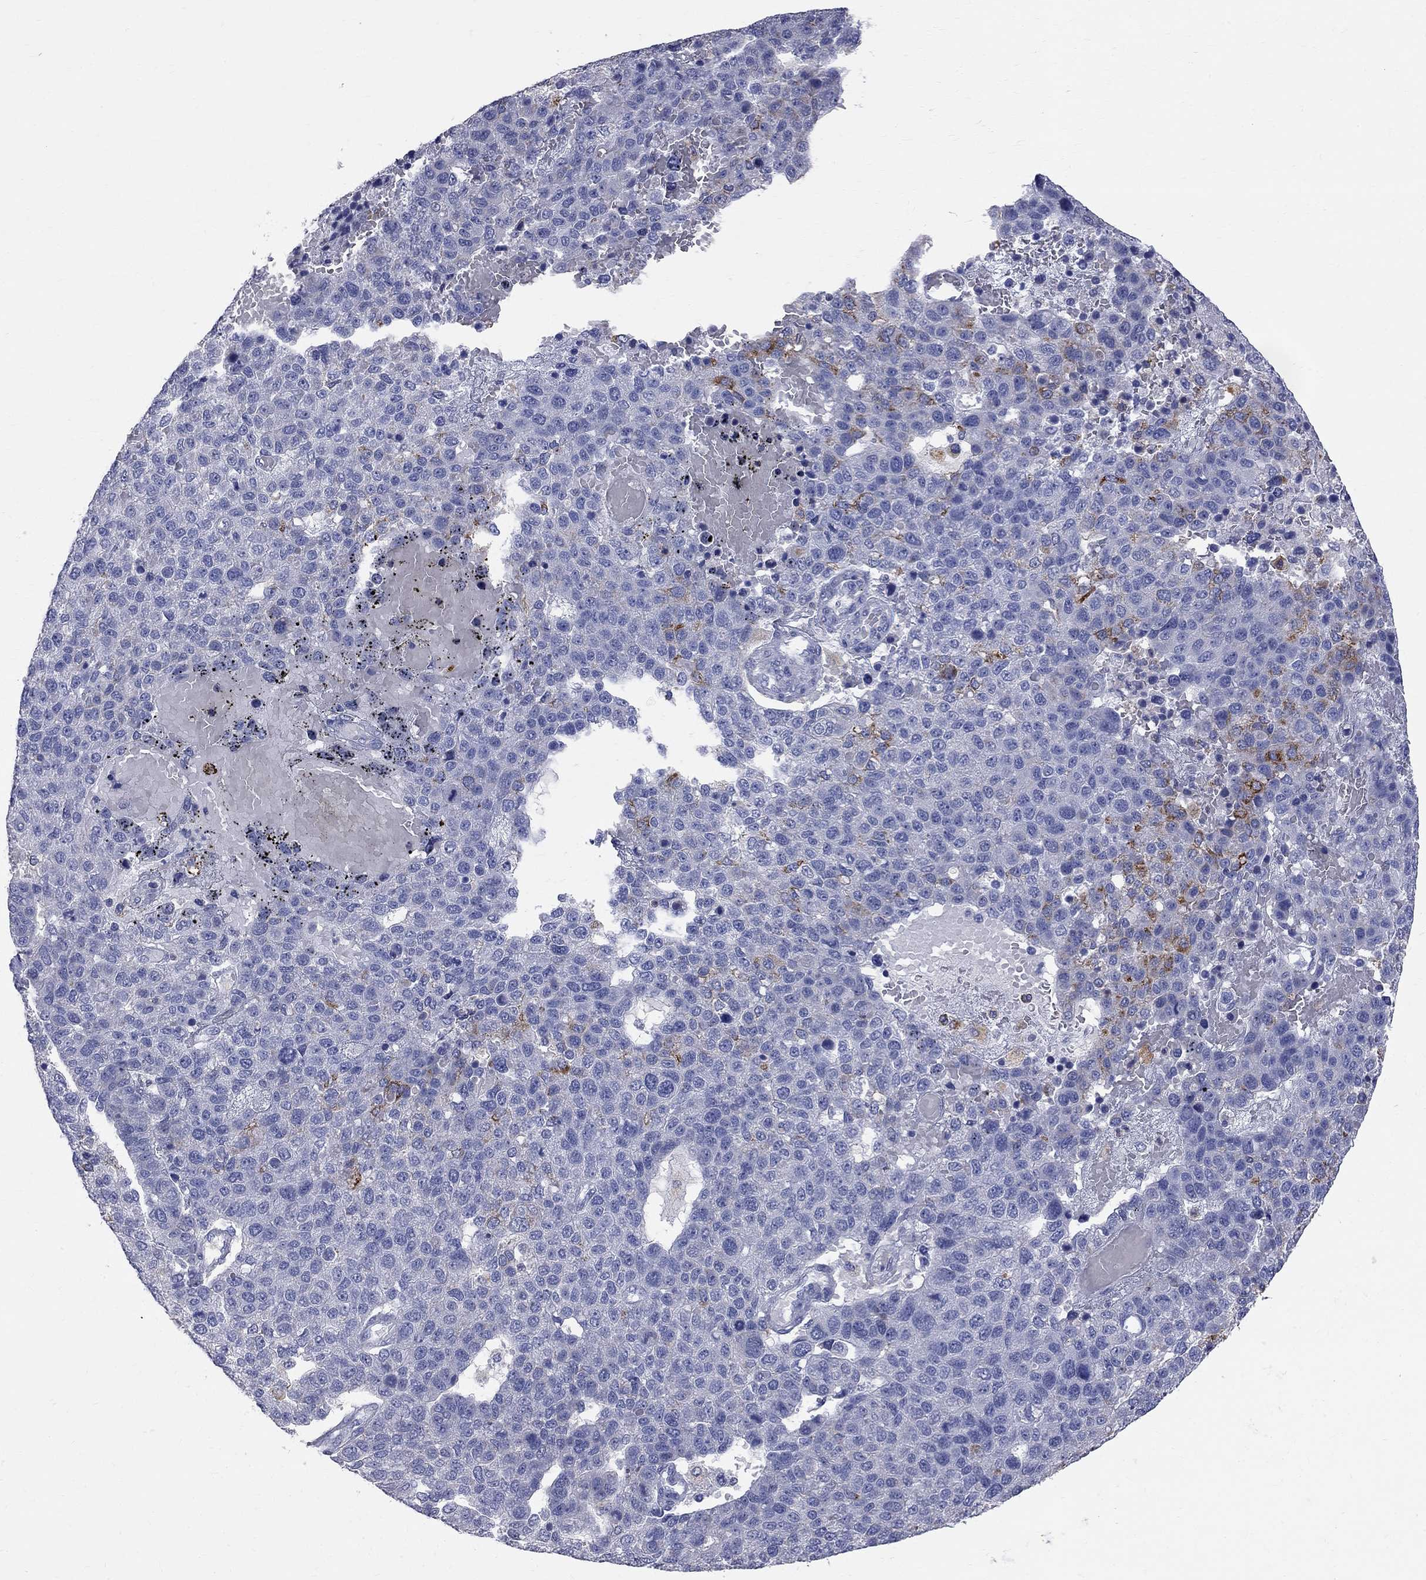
{"staining": {"intensity": "negative", "quantity": "none", "location": "none"}, "tissue": "pancreatic cancer", "cell_type": "Tumor cells", "image_type": "cancer", "snomed": [{"axis": "morphology", "description": "Adenocarcinoma, NOS"}, {"axis": "topography", "description": "Pancreas"}], "caption": "Pancreatic cancer (adenocarcinoma) was stained to show a protein in brown. There is no significant expression in tumor cells.", "gene": "ACSL1", "patient": {"sex": "female", "age": 61}}